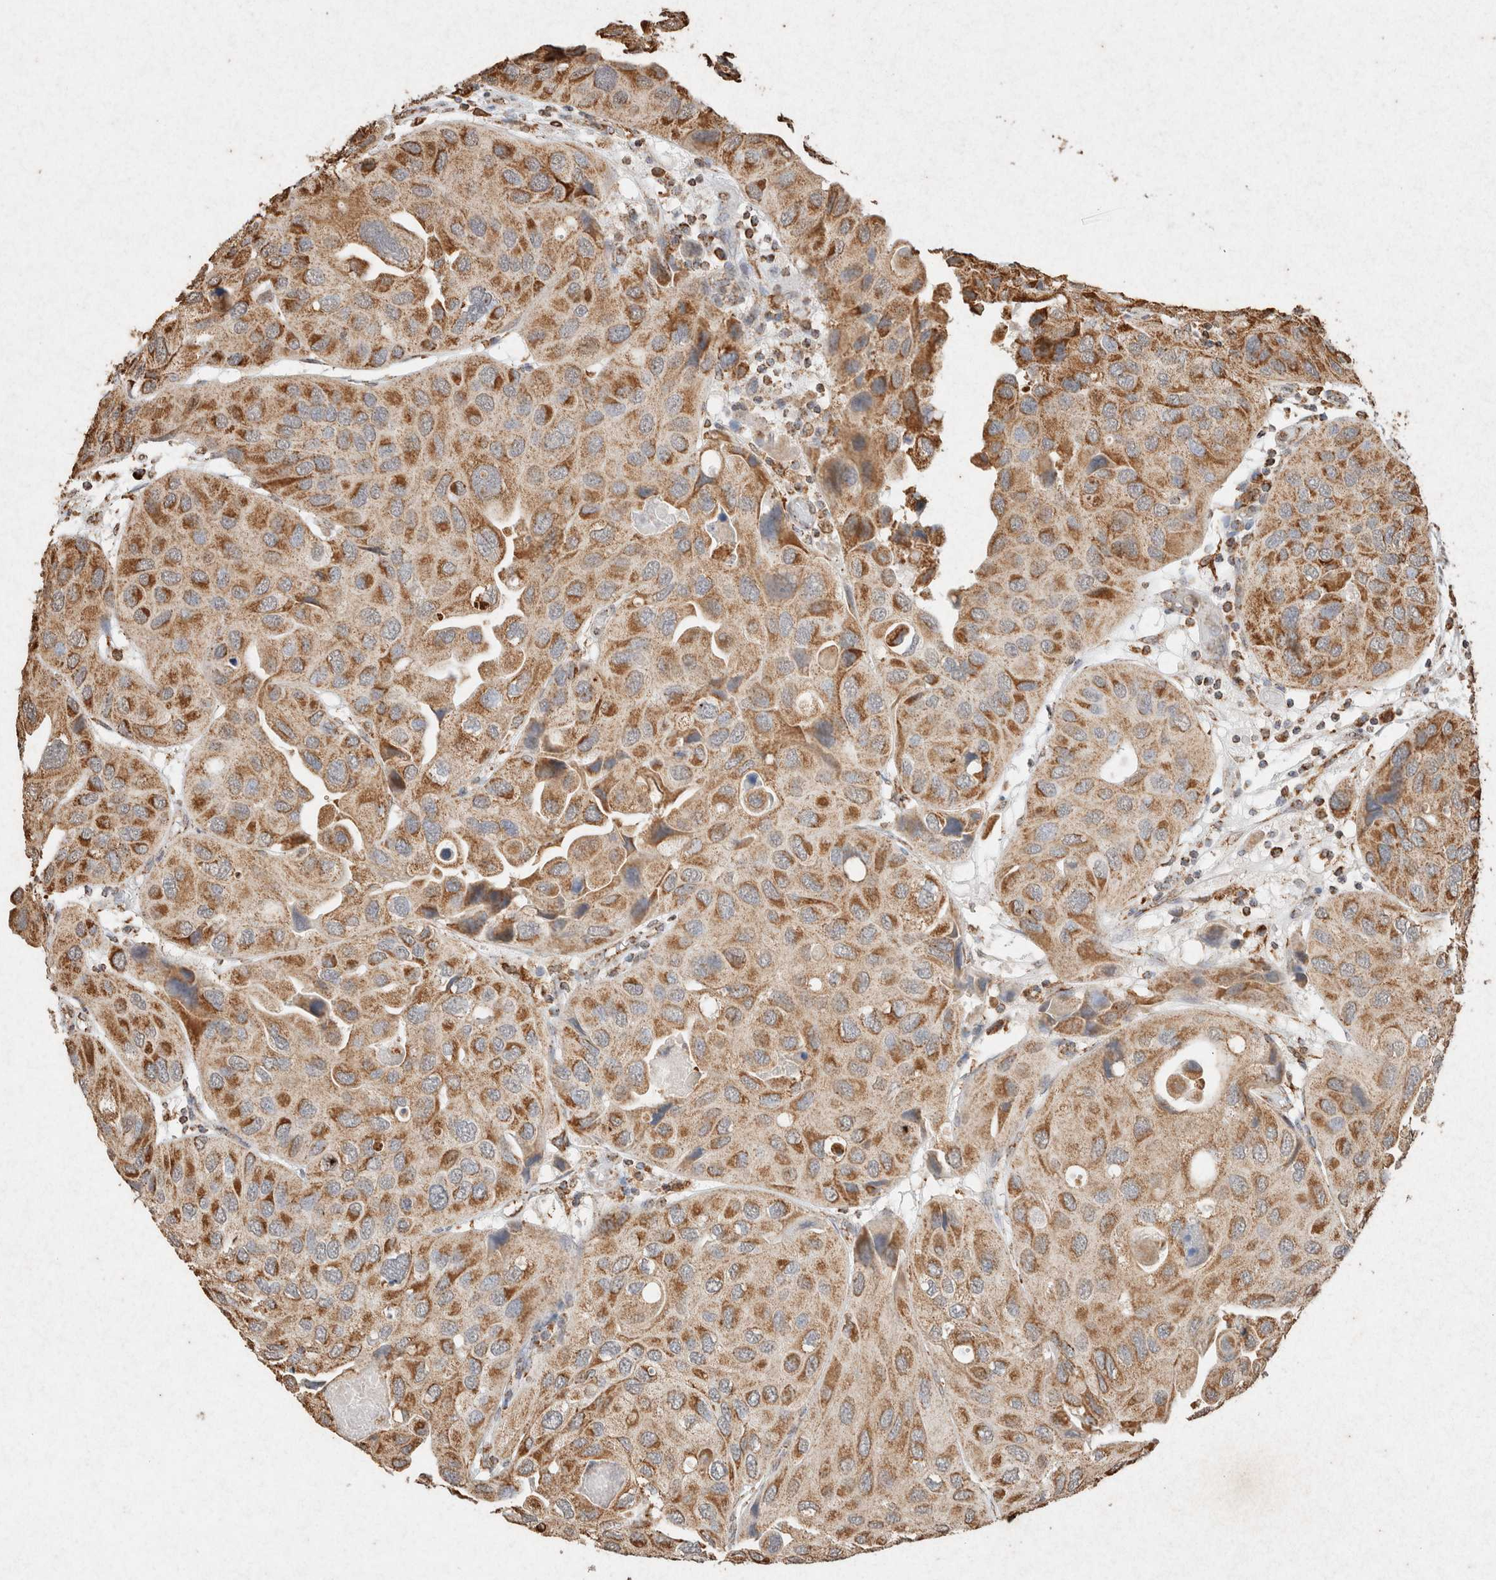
{"staining": {"intensity": "moderate", "quantity": ">75%", "location": "cytoplasmic/membranous"}, "tissue": "urothelial cancer", "cell_type": "Tumor cells", "image_type": "cancer", "snomed": [{"axis": "morphology", "description": "Urothelial carcinoma, High grade"}, {"axis": "topography", "description": "Urinary bladder"}], "caption": "Human urothelial carcinoma (high-grade) stained with a protein marker demonstrates moderate staining in tumor cells.", "gene": "SDC2", "patient": {"sex": "female", "age": 64}}